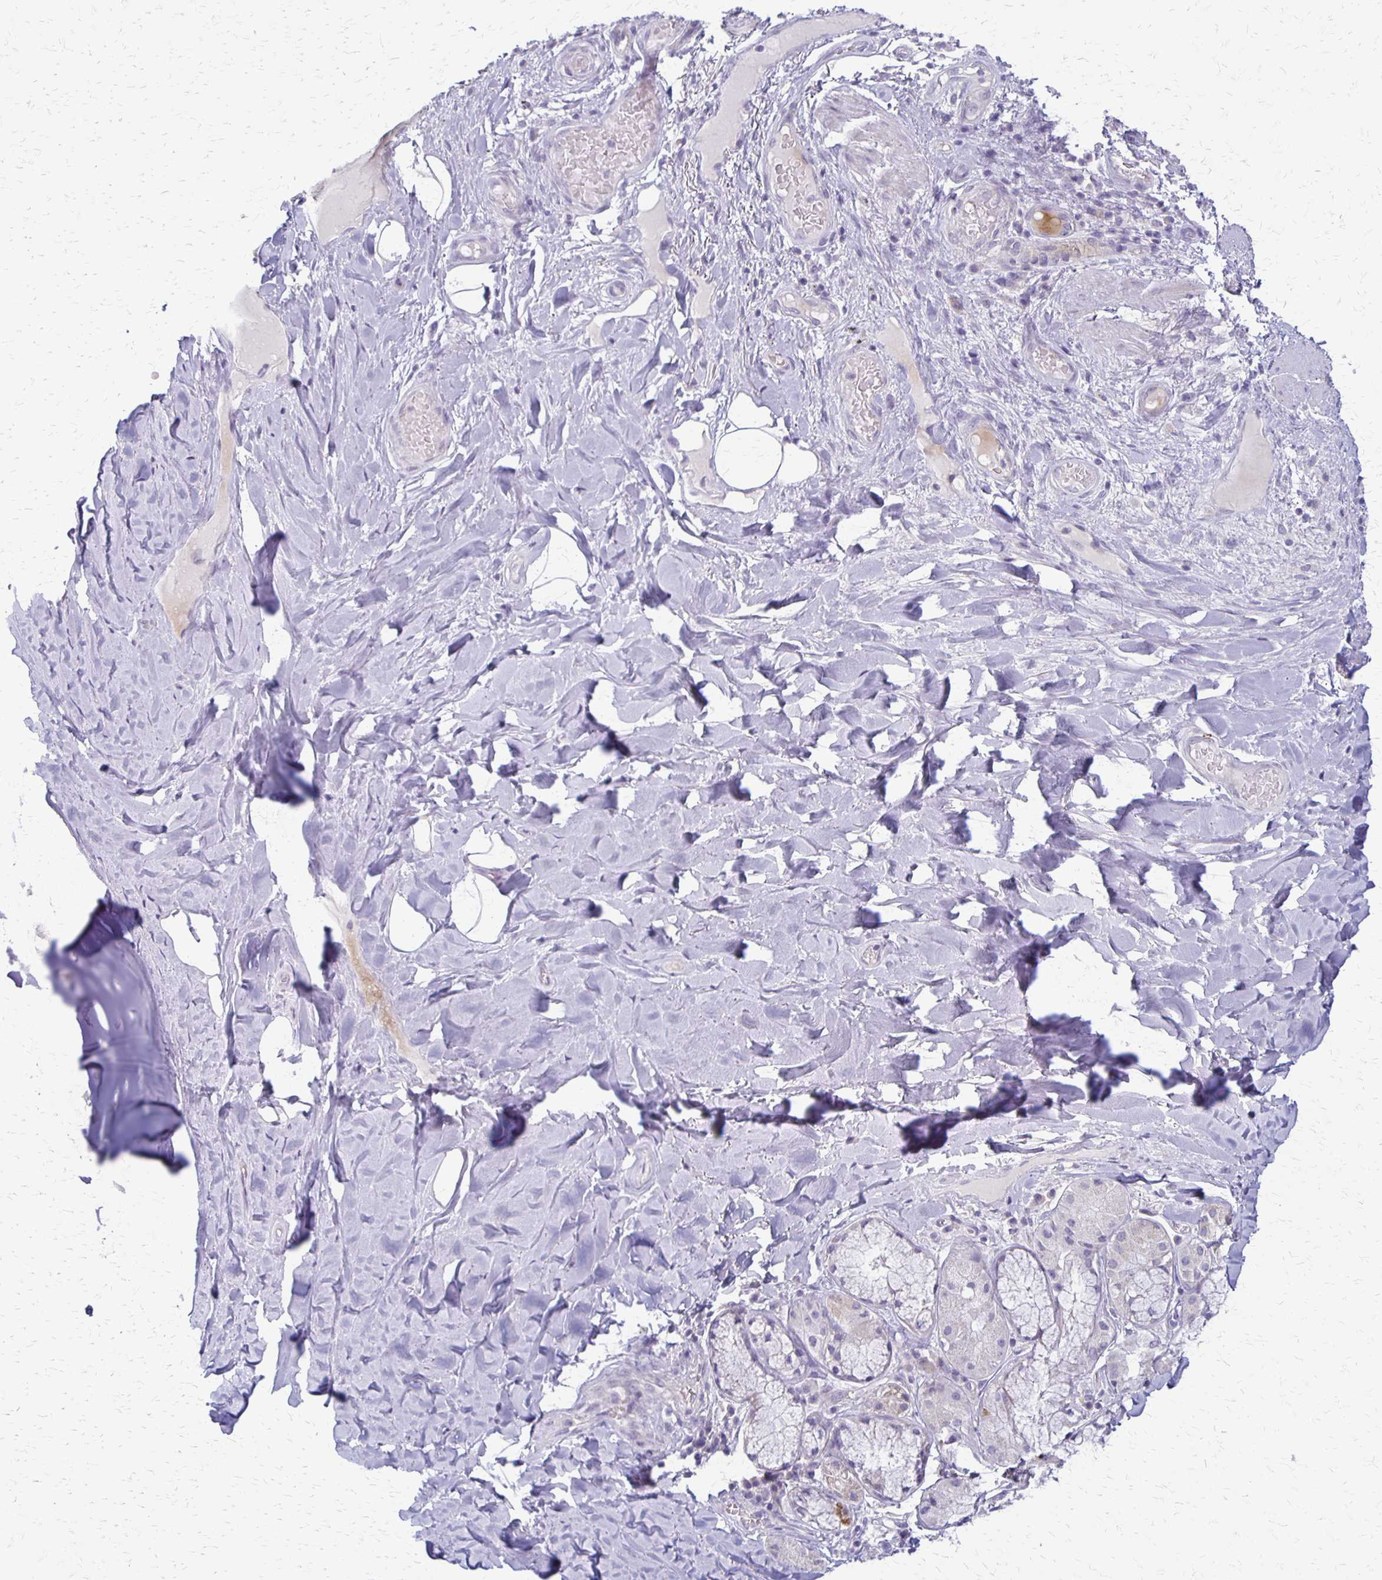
{"staining": {"intensity": "negative", "quantity": "none", "location": "none"}, "tissue": "adipose tissue", "cell_type": "Adipocytes", "image_type": "normal", "snomed": [{"axis": "morphology", "description": "Normal tissue, NOS"}, {"axis": "topography", "description": "Cartilage tissue"}, {"axis": "topography", "description": "Bronchus"}], "caption": "Immunohistochemical staining of unremarkable adipose tissue displays no significant expression in adipocytes.", "gene": "RHOC", "patient": {"sex": "male", "age": 64}}